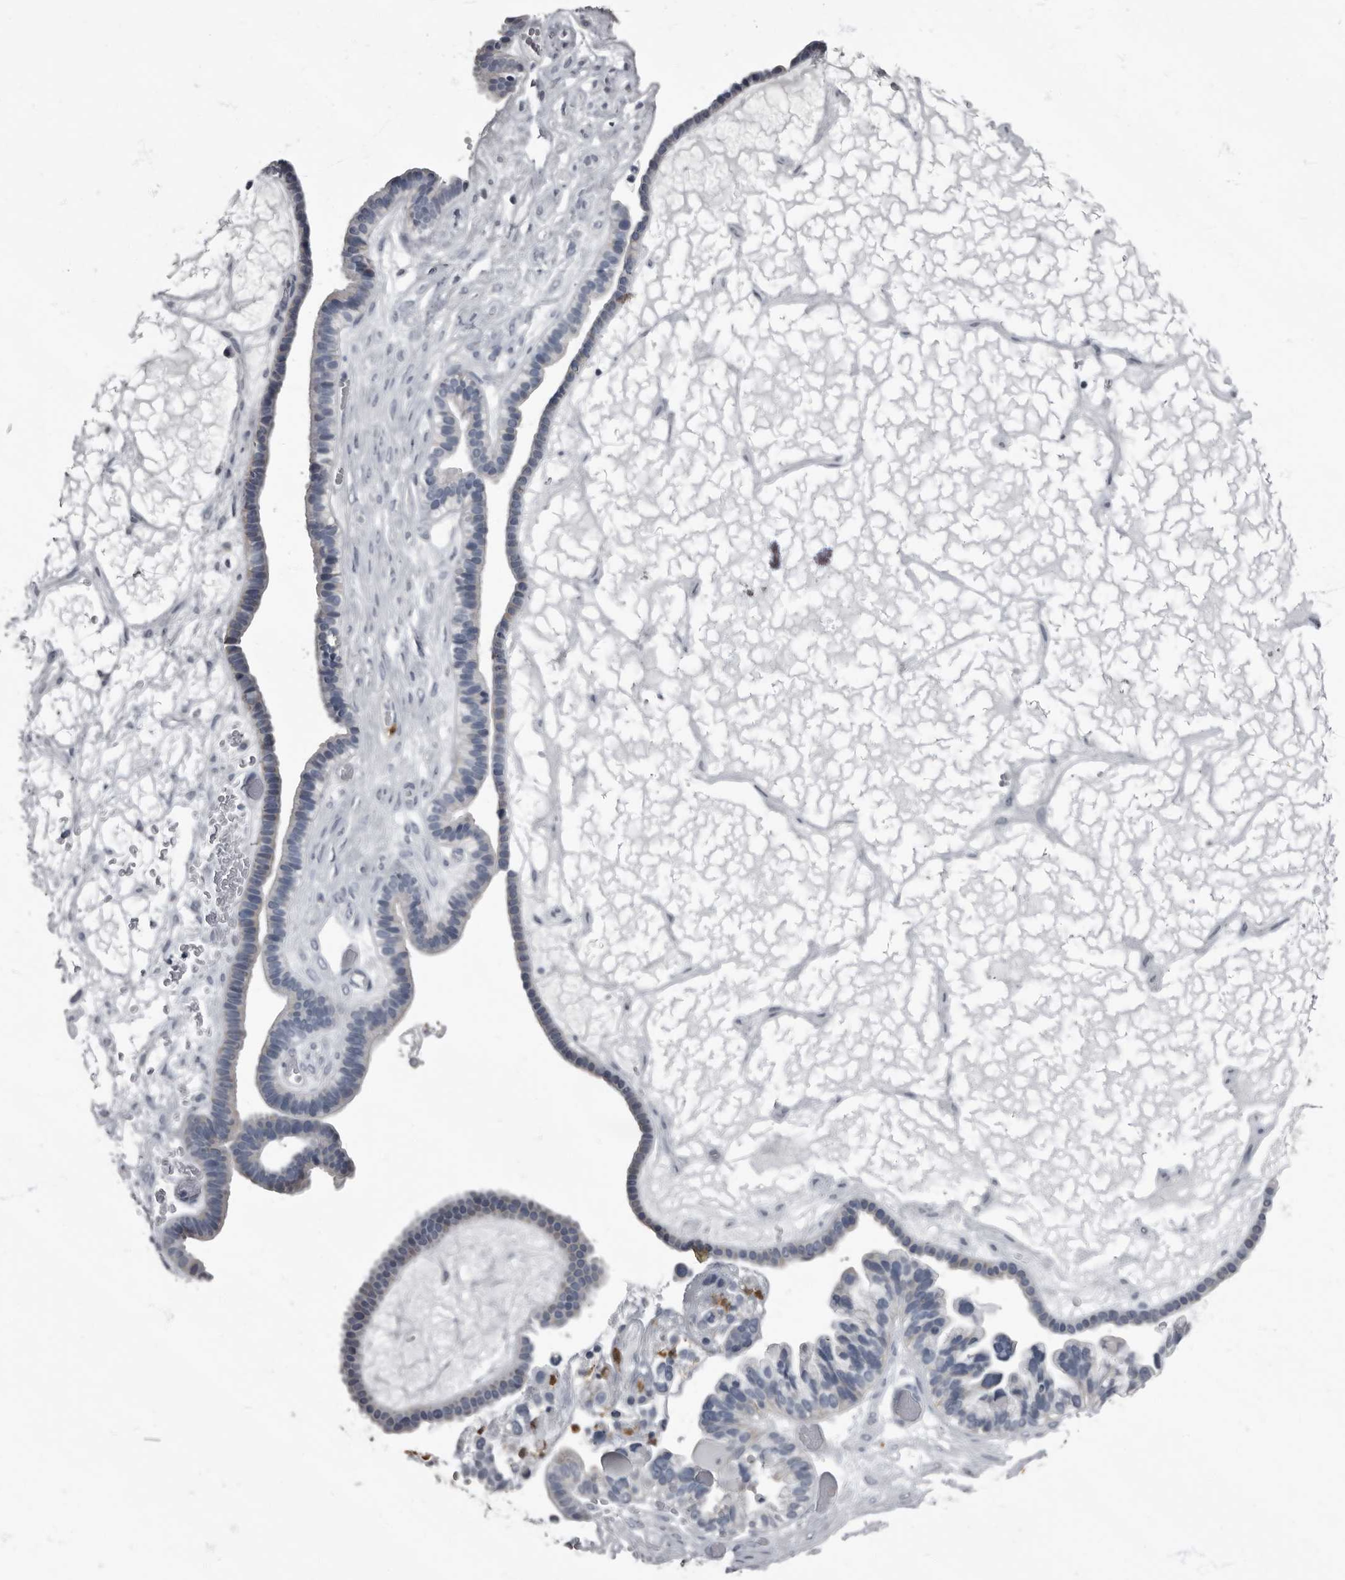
{"staining": {"intensity": "negative", "quantity": "none", "location": "none"}, "tissue": "ovarian cancer", "cell_type": "Tumor cells", "image_type": "cancer", "snomed": [{"axis": "morphology", "description": "Cystadenocarcinoma, serous, NOS"}, {"axis": "topography", "description": "Ovary"}], "caption": "A photomicrograph of human serous cystadenocarcinoma (ovarian) is negative for staining in tumor cells. (DAB (3,3'-diaminobenzidine) immunohistochemistry (IHC) with hematoxylin counter stain).", "gene": "TPD52L1", "patient": {"sex": "female", "age": 56}}